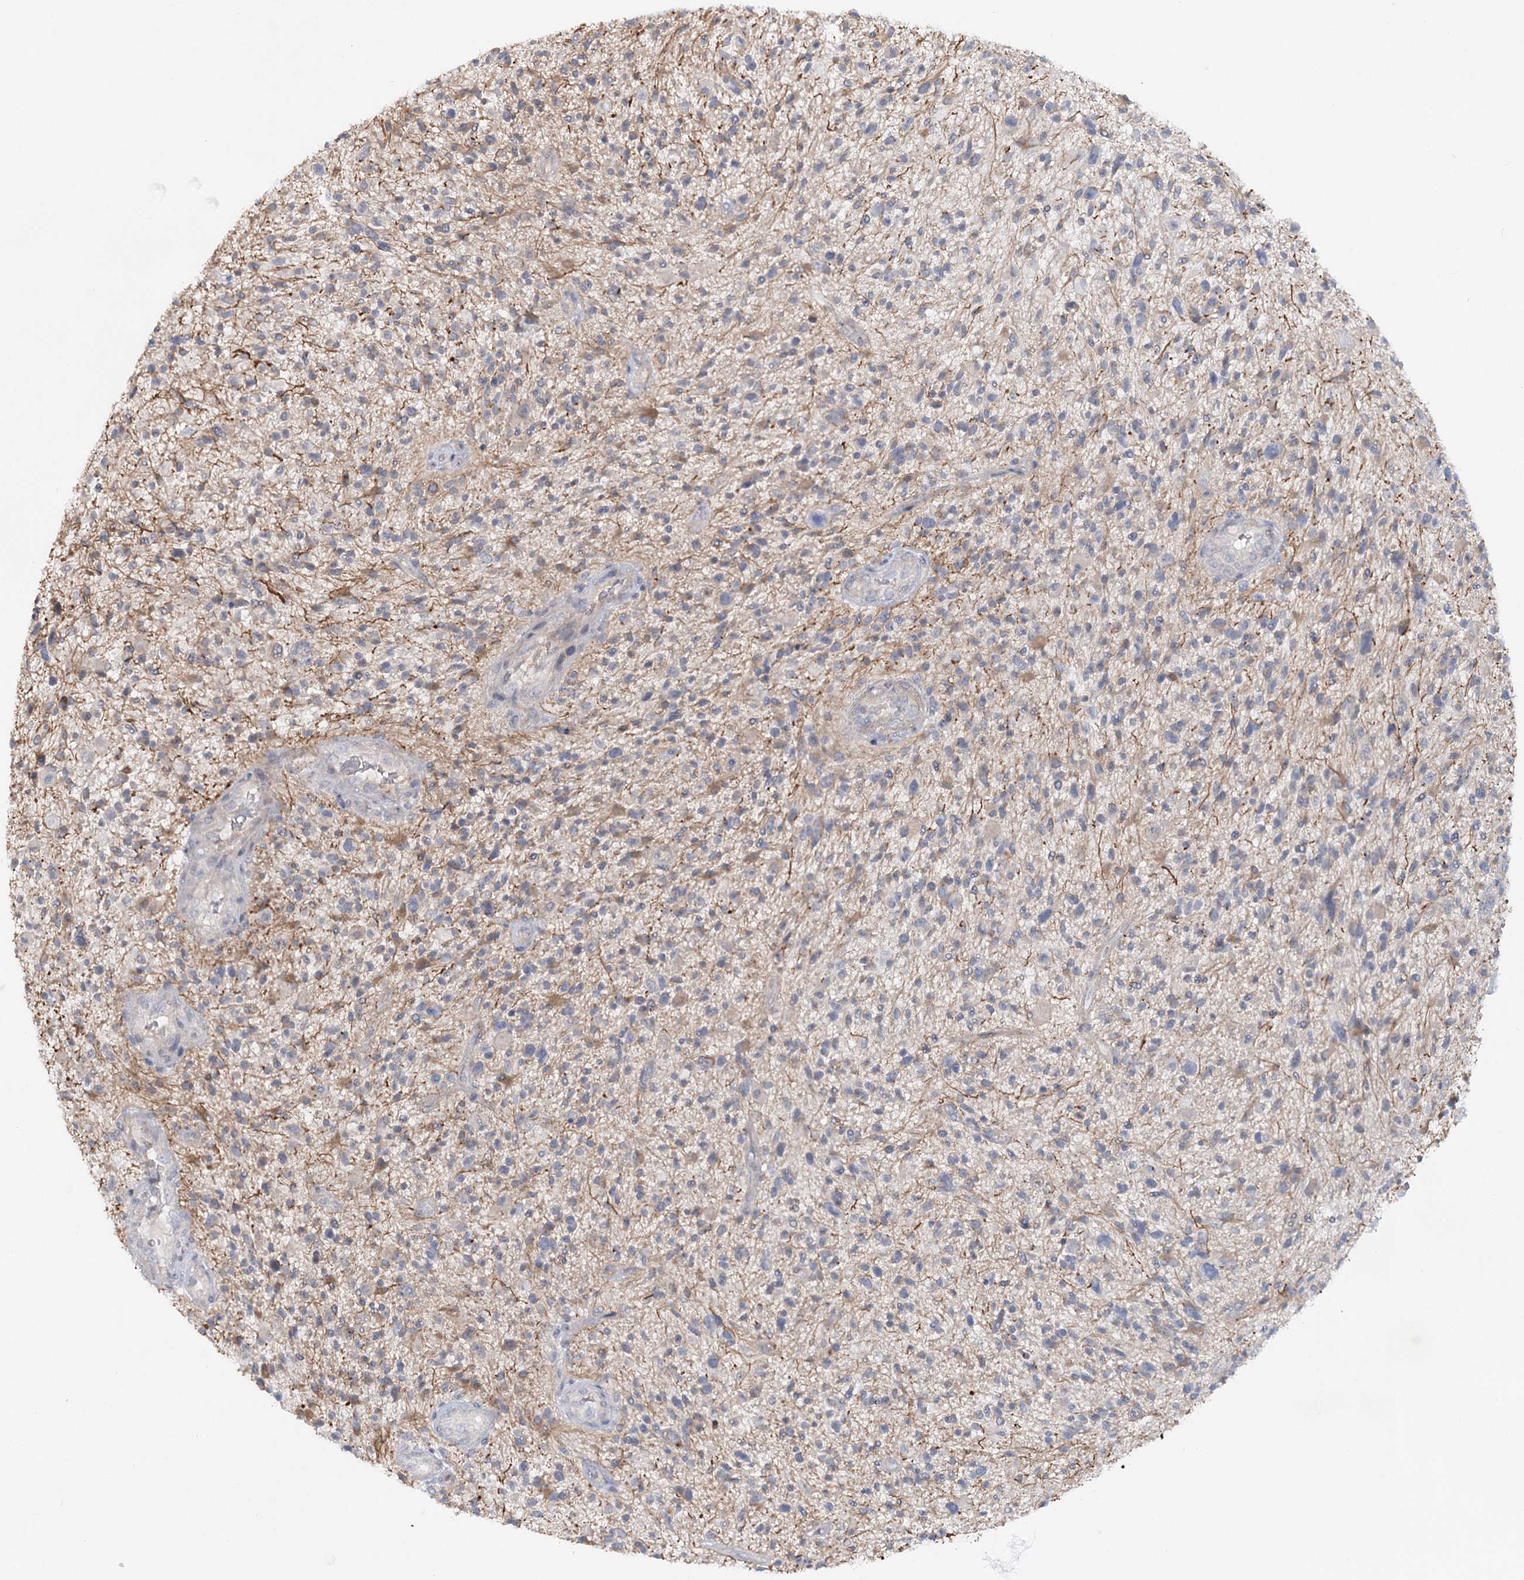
{"staining": {"intensity": "negative", "quantity": "none", "location": "none"}, "tissue": "glioma", "cell_type": "Tumor cells", "image_type": "cancer", "snomed": [{"axis": "morphology", "description": "Glioma, malignant, High grade"}, {"axis": "topography", "description": "Brain"}], "caption": "Histopathology image shows no significant protein positivity in tumor cells of high-grade glioma (malignant). Nuclei are stained in blue.", "gene": "SCN11A", "patient": {"sex": "male", "age": 47}}